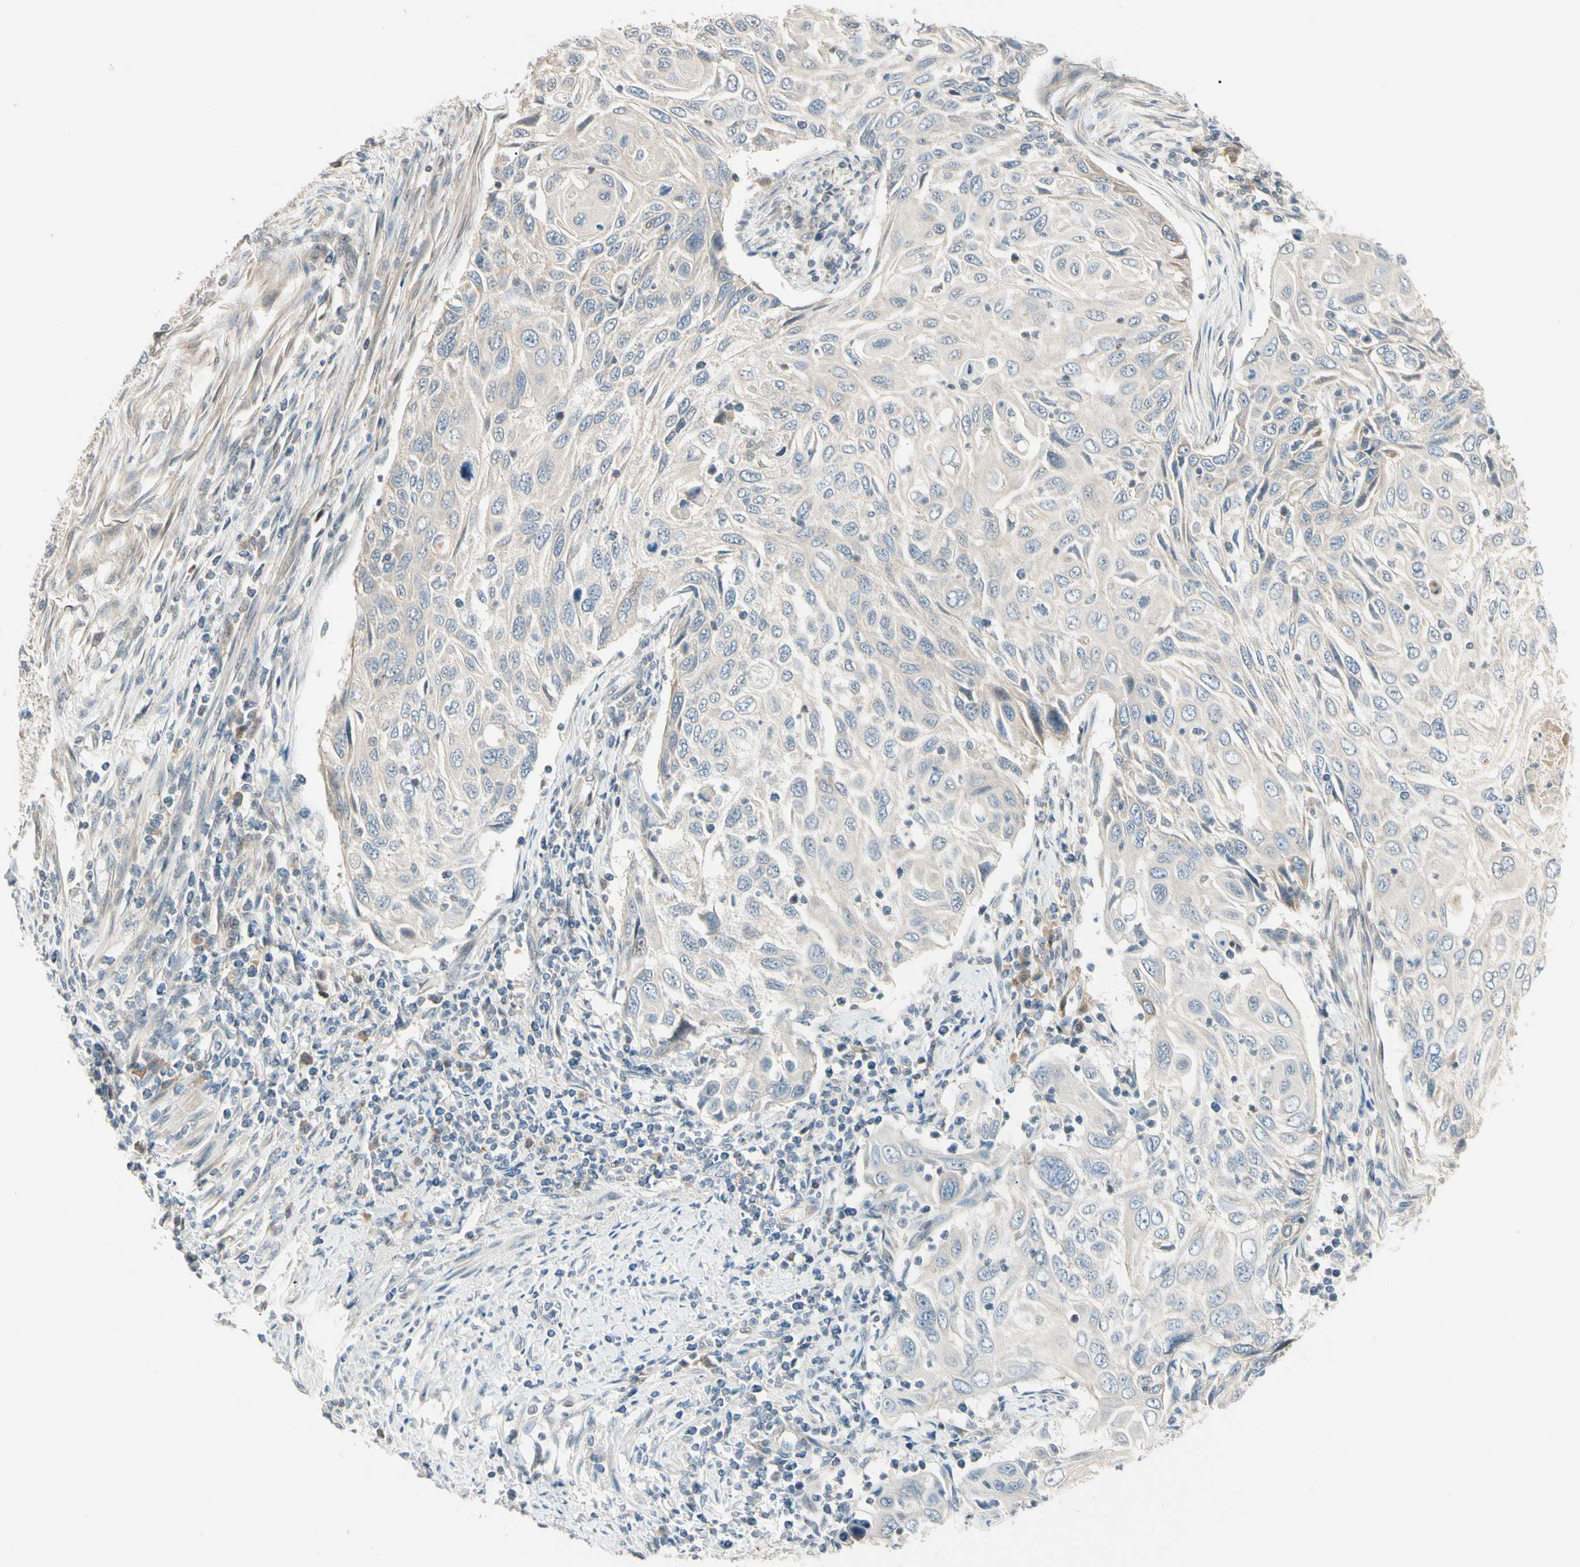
{"staining": {"intensity": "weak", "quantity": "<25%", "location": "cytoplasmic/membranous"}, "tissue": "cervical cancer", "cell_type": "Tumor cells", "image_type": "cancer", "snomed": [{"axis": "morphology", "description": "Squamous cell carcinoma, NOS"}, {"axis": "topography", "description": "Cervix"}], "caption": "Human cervical cancer (squamous cell carcinoma) stained for a protein using immunohistochemistry displays no expression in tumor cells.", "gene": "P3H2", "patient": {"sex": "female", "age": 70}}